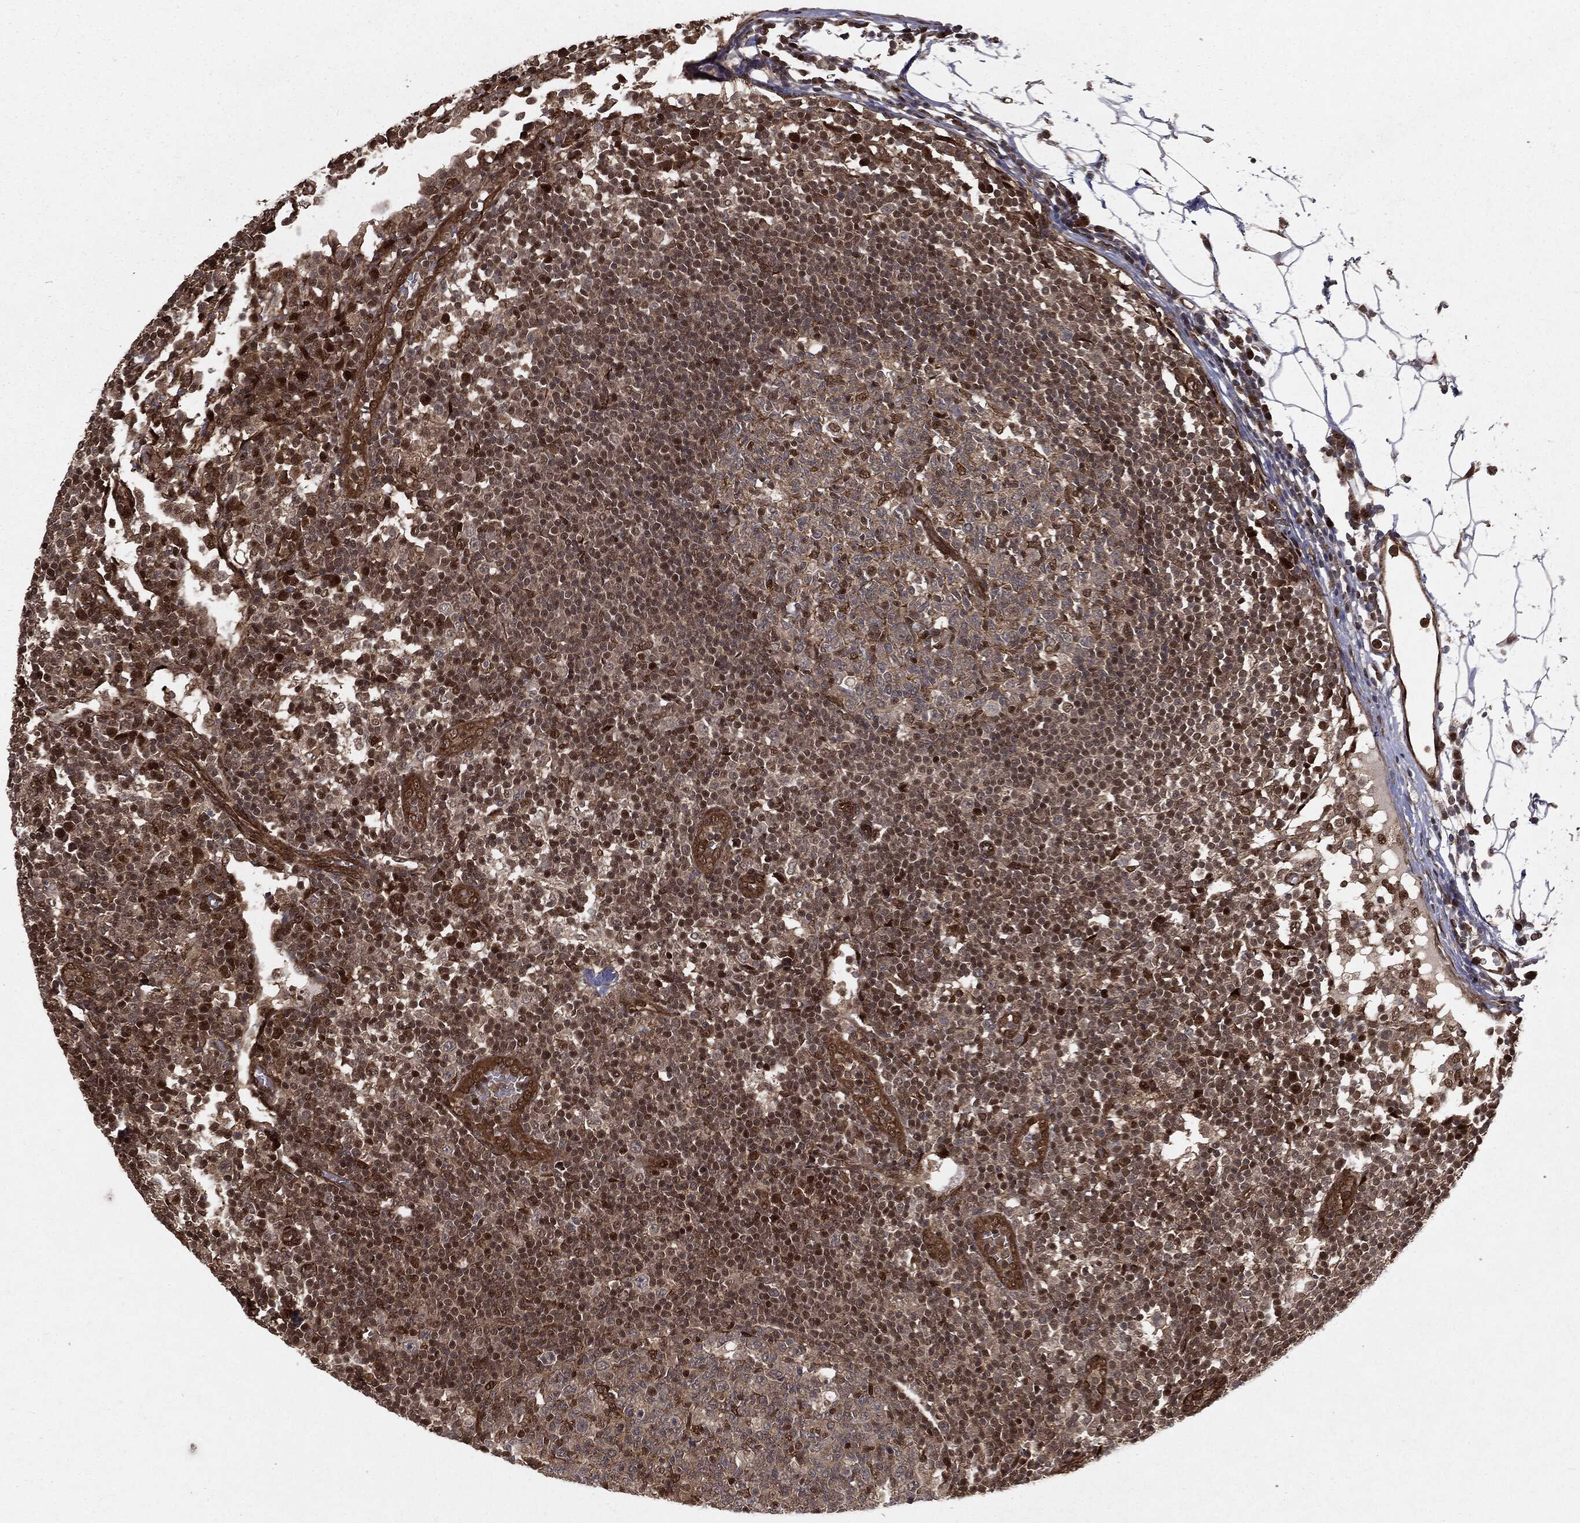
{"staining": {"intensity": "strong", "quantity": "<25%", "location": "nuclear"}, "tissue": "lymph node", "cell_type": "Germinal center cells", "image_type": "normal", "snomed": [{"axis": "morphology", "description": "Normal tissue, NOS"}, {"axis": "topography", "description": "Lymph node"}, {"axis": "topography", "description": "Salivary gland"}], "caption": "IHC of unremarkable lymph node reveals medium levels of strong nuclear staining in about <25% of germinal center cells. The staining is performed using DAB (3,3'-diaminobenzidine) brown chromogen to label protein expression. The nuclei are counter-stained blue using hematoxylin.", "gene": "RANBP9", "patient": {"sex": "male", "age": 83}}